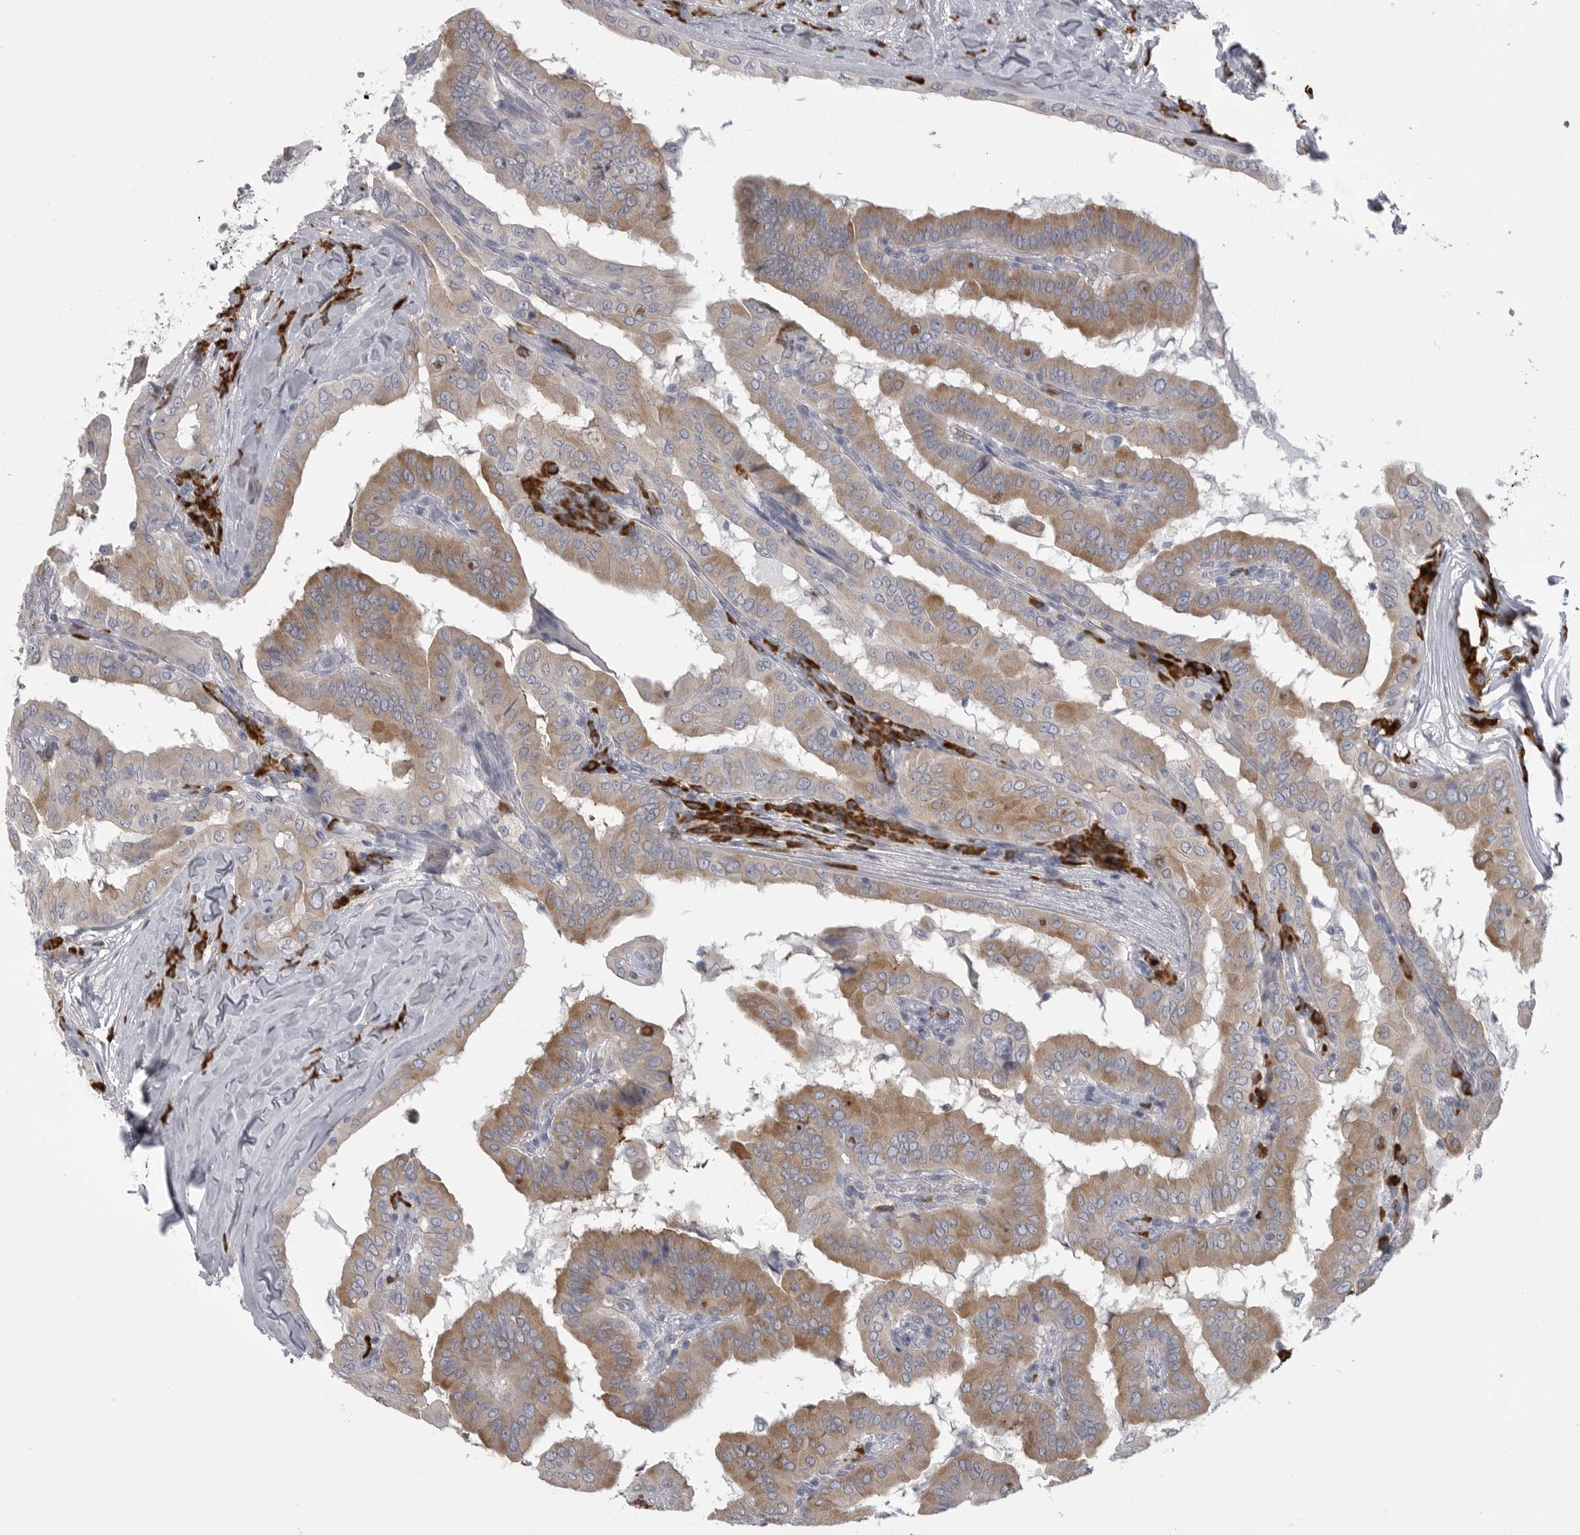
{"staining": {"intensity": "moderate", "quantity": ">75%", "location": "cytoplasmic/membranous"}, "tissue": "thyroid cancer", "cell_type": "Tumor cells", "image_type": "cancer", "snomed": [{"axis": "morphology", "description": "Papillary adenocarcinoma, NOS"}, {"axis": "topography", "description": "Thyroid gland"}], "caption": "This image exhibits immunohistochemistry staining of human thyroid papillary adenocarcinoma, with medium moderate cytoplasmic/membranous staining in about >75% of tumor cells.", "gene": "FKBP2", "patient": {"sex": "male", "age": 33}}